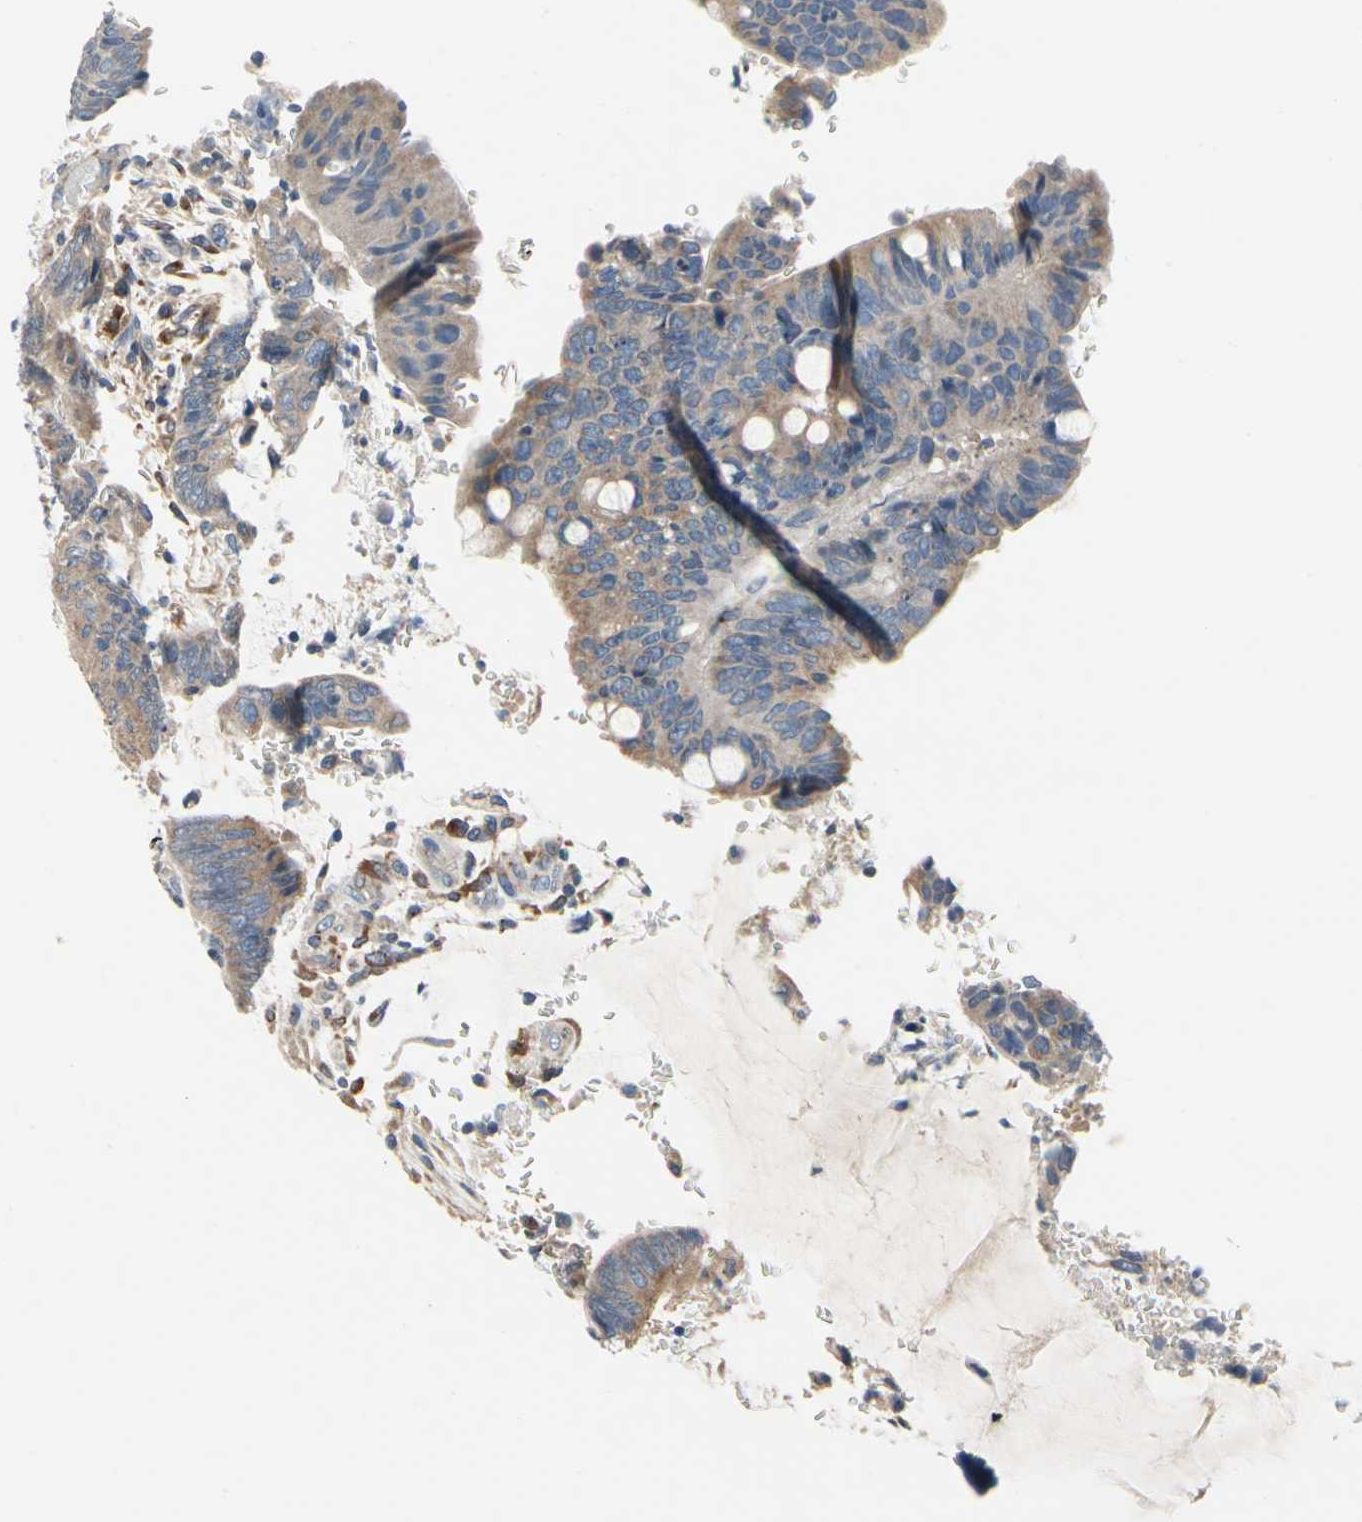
{"staining": {"intensity": "moderate", "quantity": "25%-75%", "location": "cytoplasmic/membranous"}, "tissue": "colorectal cancer", "cell_type": "Tumor cells", "image_type": "cancer", "snomed": [{"axis": "morphology", "description": "Normal tissue, NOS"}, {"axis": "morphology", "description": "Adenocarcinoma, NOS"}, {"axis": "topography", "description": "Rectum"}, {"axis": "topography", "description": "Peripheral nerve tissue"}], "caption": "Adenocarcinoma (colorectal) was stained to show a protein in brown. There is medium levels of moderate cytoplasmic/membranous positivity in about 25%-75% of tumor cells. (Brightfield microscopy of DAB IHC at high magnification).", "gene": "PRKAR2B", "patient": {"sex": "male", "age": 92}}